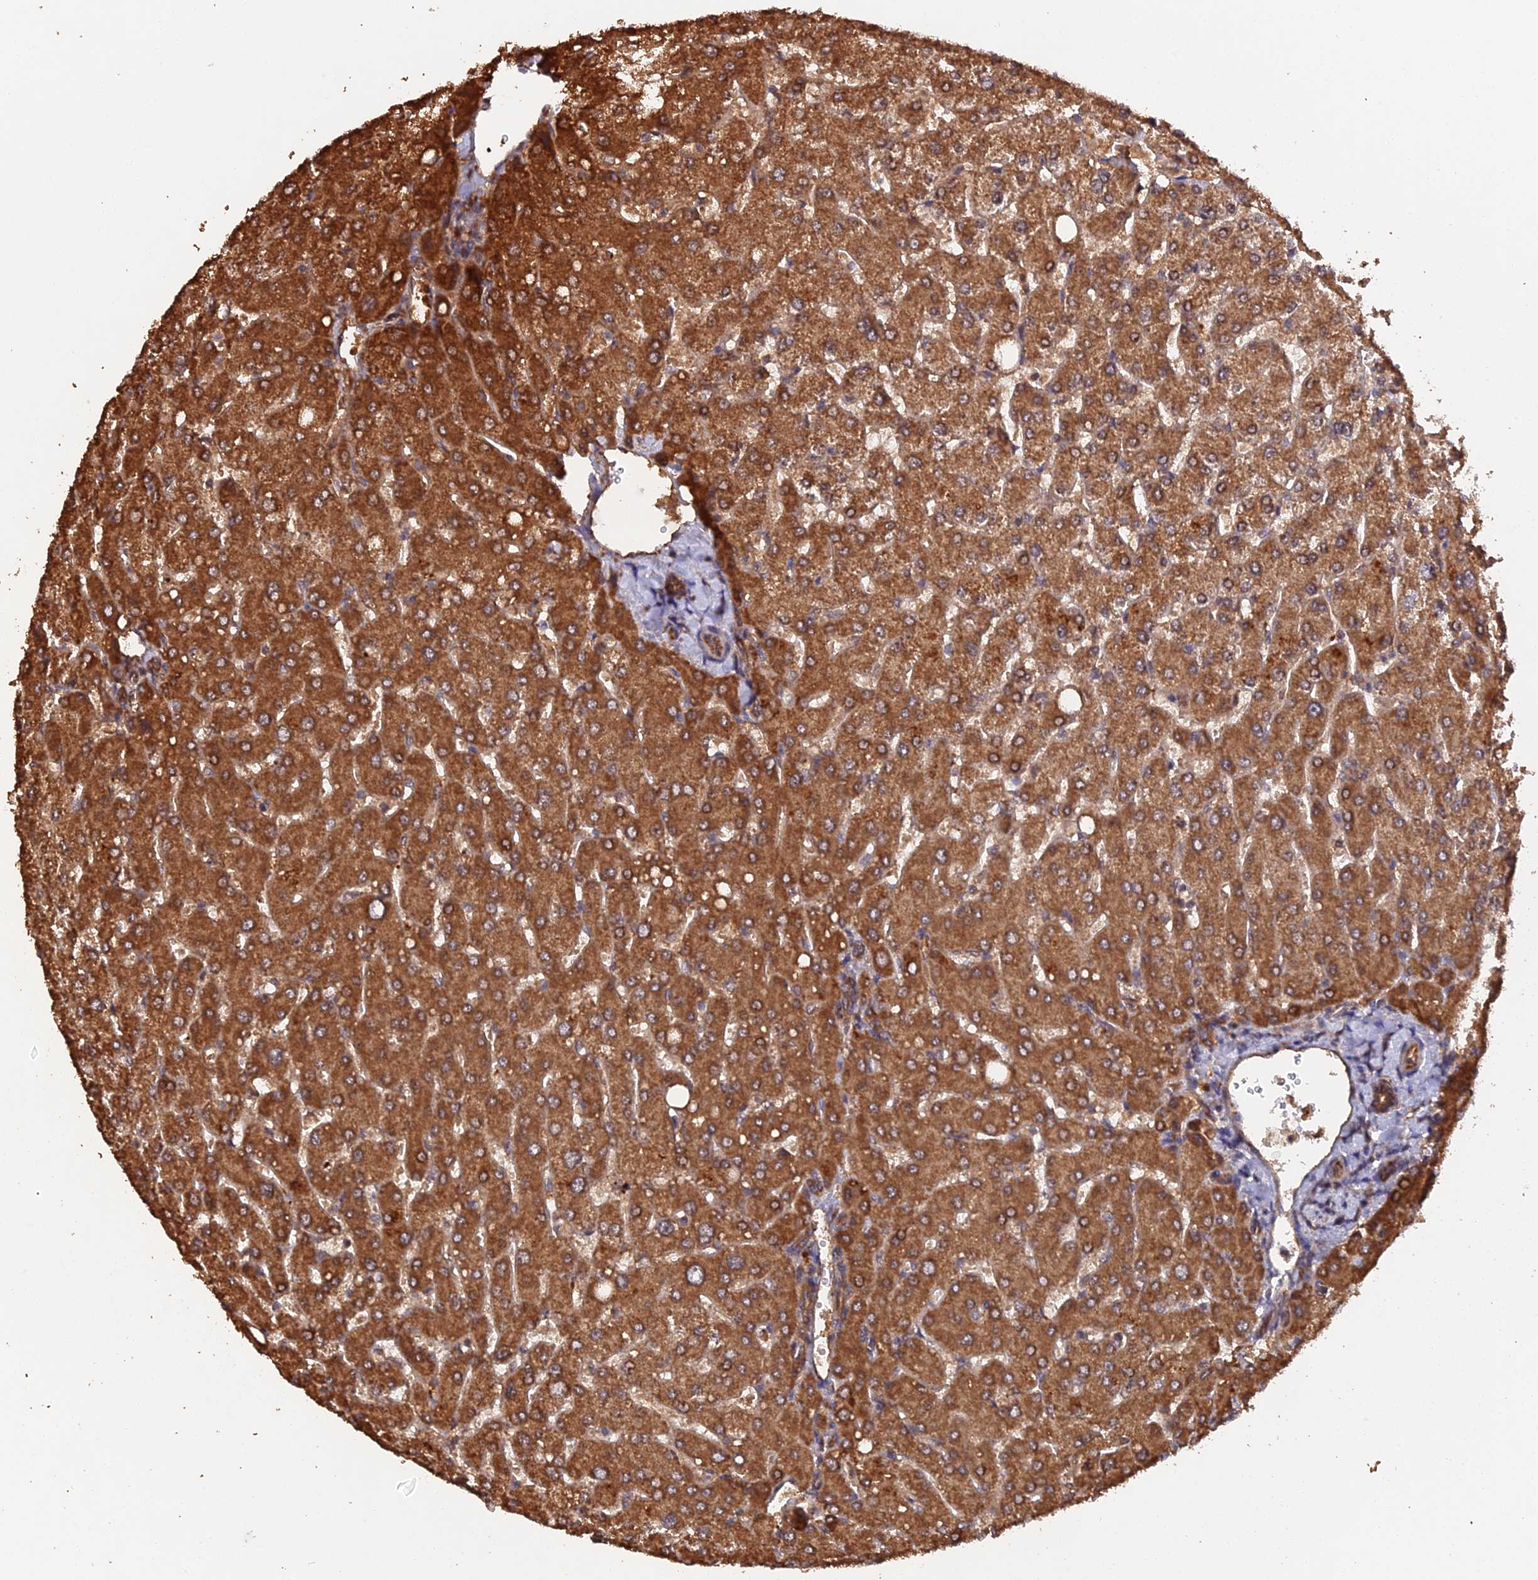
{"staining": {"intensity": "strong", "quantity": ">75%", "location": "cytoplasmic/membranous"}, "tissue": "liver", "cell_type": "Cholangiocytes", "image_type": "normal", "snomed": [{"axis": "morphology", "description": "Normal tissue, NOS"}, {"axis": "topography", "description": "Liver"}], "caption": "Immunohistochemistry (IHC) (DAB (3,3'-diaminobenzidine)) staining of benign liver reveals strong cytoplasmic/membranous protein expression in about >75% of cholangiocytes. Immunohistochemistry (IHC) stains the protein in brown and the nuclei are stained blue.", "gene": "RALGAPA2", "patient": {"sex": "male", "age": 55}}